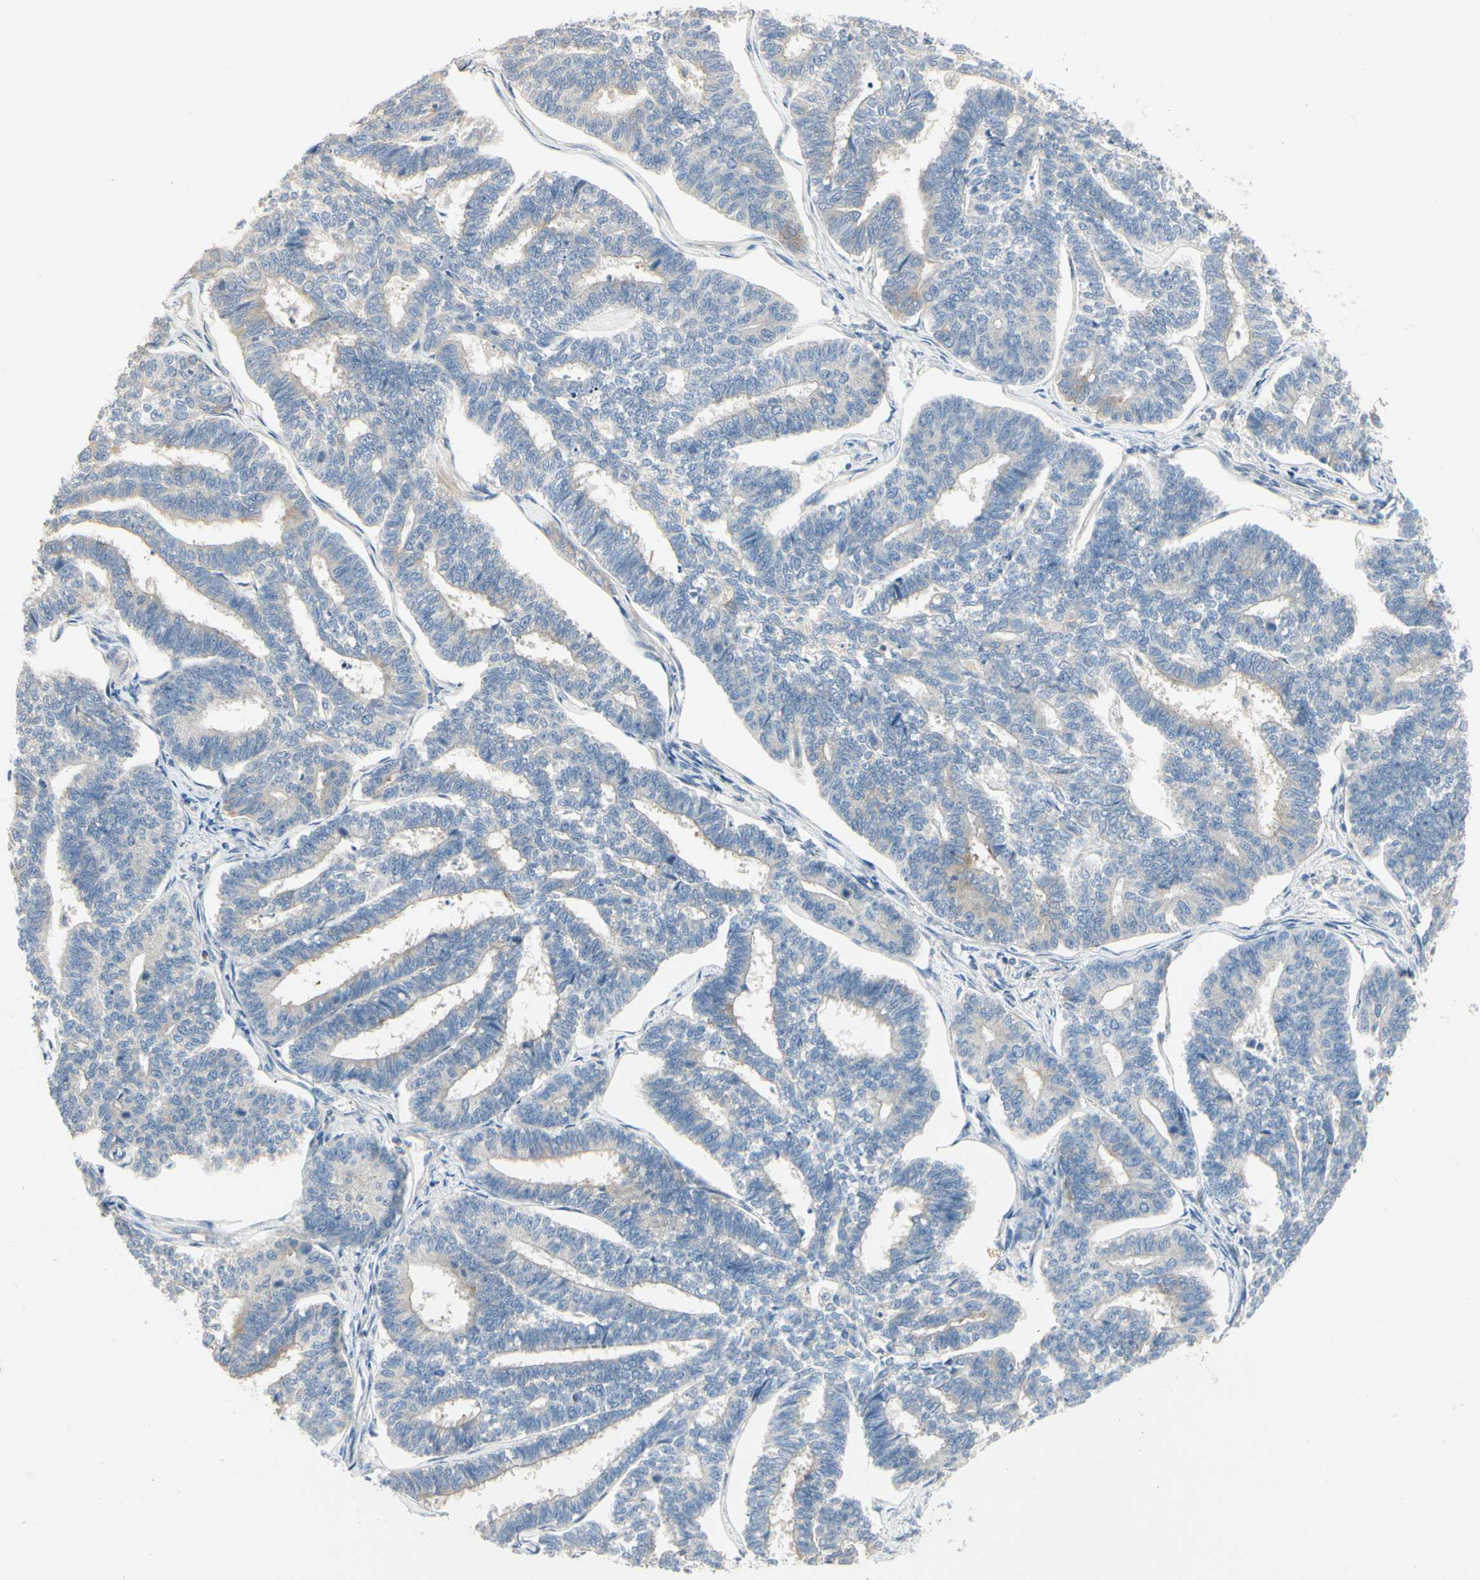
{"staining": {"intensity": "weak", "quantity": "<25%", "location": "cytoplasmic/membranous"}, "tissue": "endometrial cancer", "cell_type": "Tumor cells", "image_type": "cancer", "snomed": [{"axis": "morphology", "description": "Adenocarcinoma, NOS"}, {"axis": "topography", "description": "Endometrium"}], "caption": "Immunohistochemistry histopathology image of neoplastic tissue: human adenocarcinoma (endometrial) stained with DAB shows no significant protein positivity in tumor cells.", "gene": "NFKB2", "patient": {"sex": "female", "age": 70}}